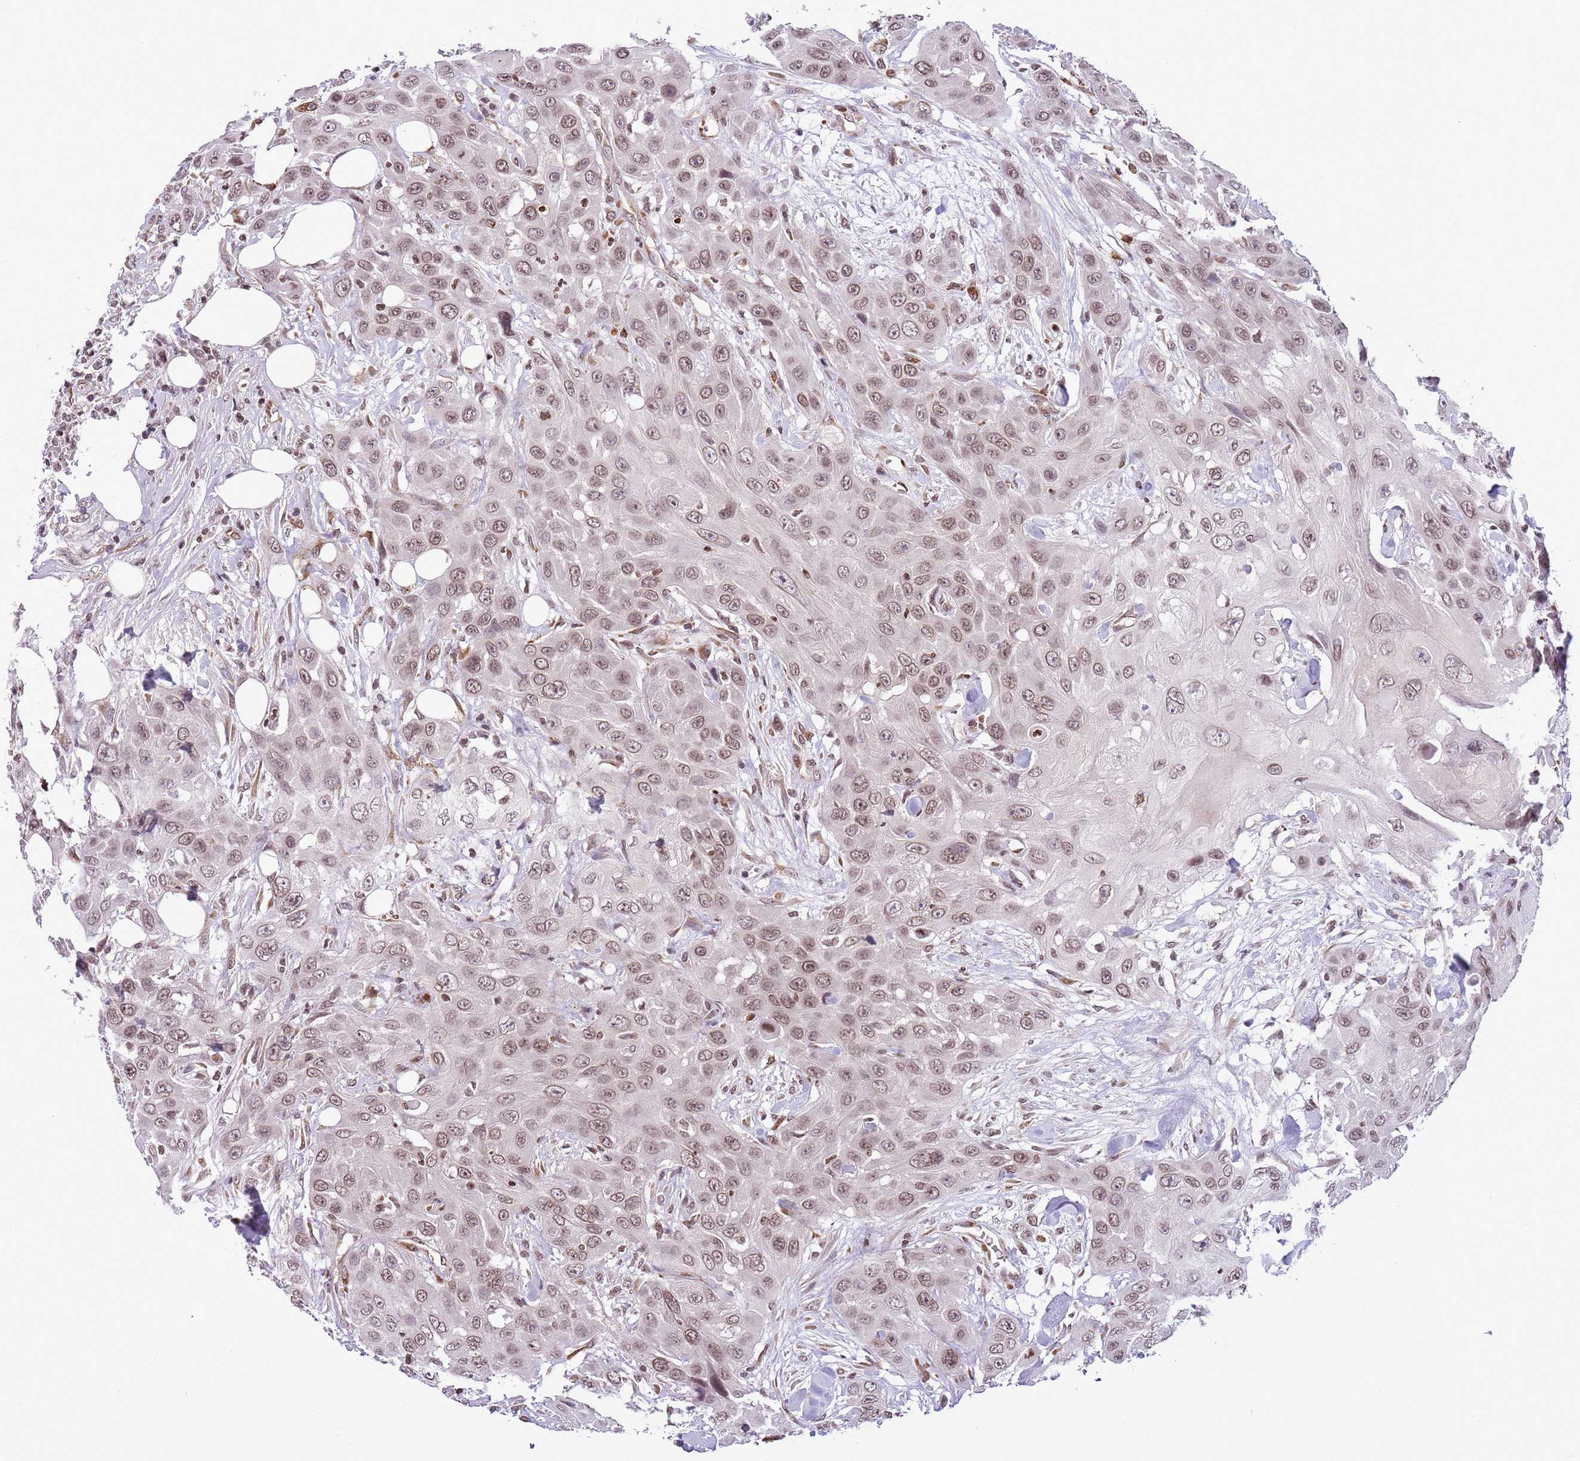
{"staining": {"intensity": "moderate", "quantity": ">75%", "location": "nuclear"}, "tissue": "head and neck cancer", "cell_type": "Tumor cells", "image_type": "cancer", "snomed": [{"axis": "morphology", "description": "Squamous cell carcinoma, NOS"}, {"axis": "topography", "description": "Head-Neck"}], "caption": "This is a photomicrograph of IHC staining of head and neck squamous cell carcinoma, which shows moderate staining in the nuclear of tumor cells.", "gene": "NRIP1", "patient": {"sex": "male", "age": 81}}